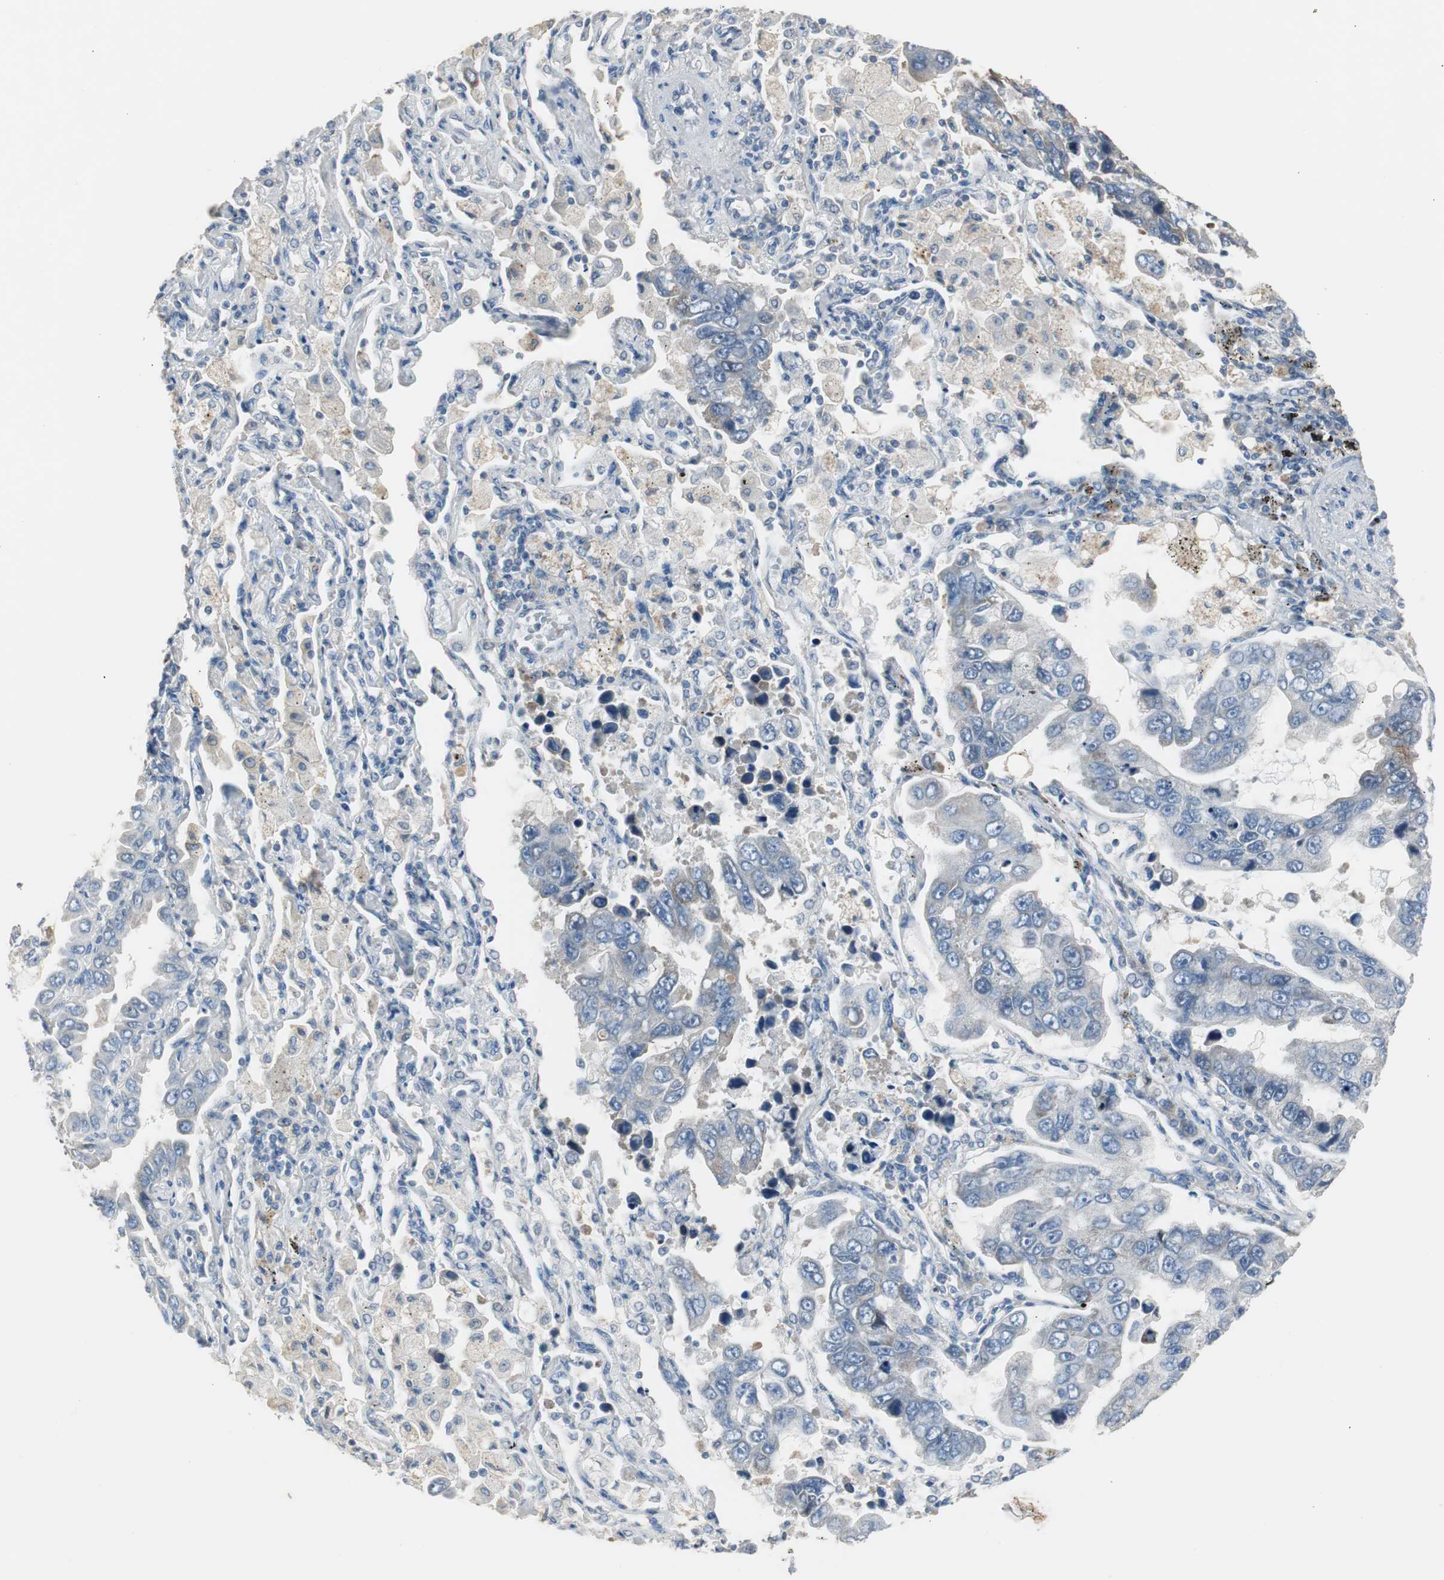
{"staining": {"intensity": "negative", "quantity": "none", "location": "none"}, "tissue": "lung cancer", "cell_type": "Tumor cells", "image_type": "cancer", "snomed": [{"axis": "morphology", "description": "Adenocarcinoma, NOS"}, {"axis": "topography", "description": "Lung"}], "caption": "Immunohistochemistry (IHC) image of human lung adenocarcinoma stained for a protein (brown), which reveals no positivity in tumor cells.", "gene": "TK1", "patient": {"sex": "male", "age": 64}}